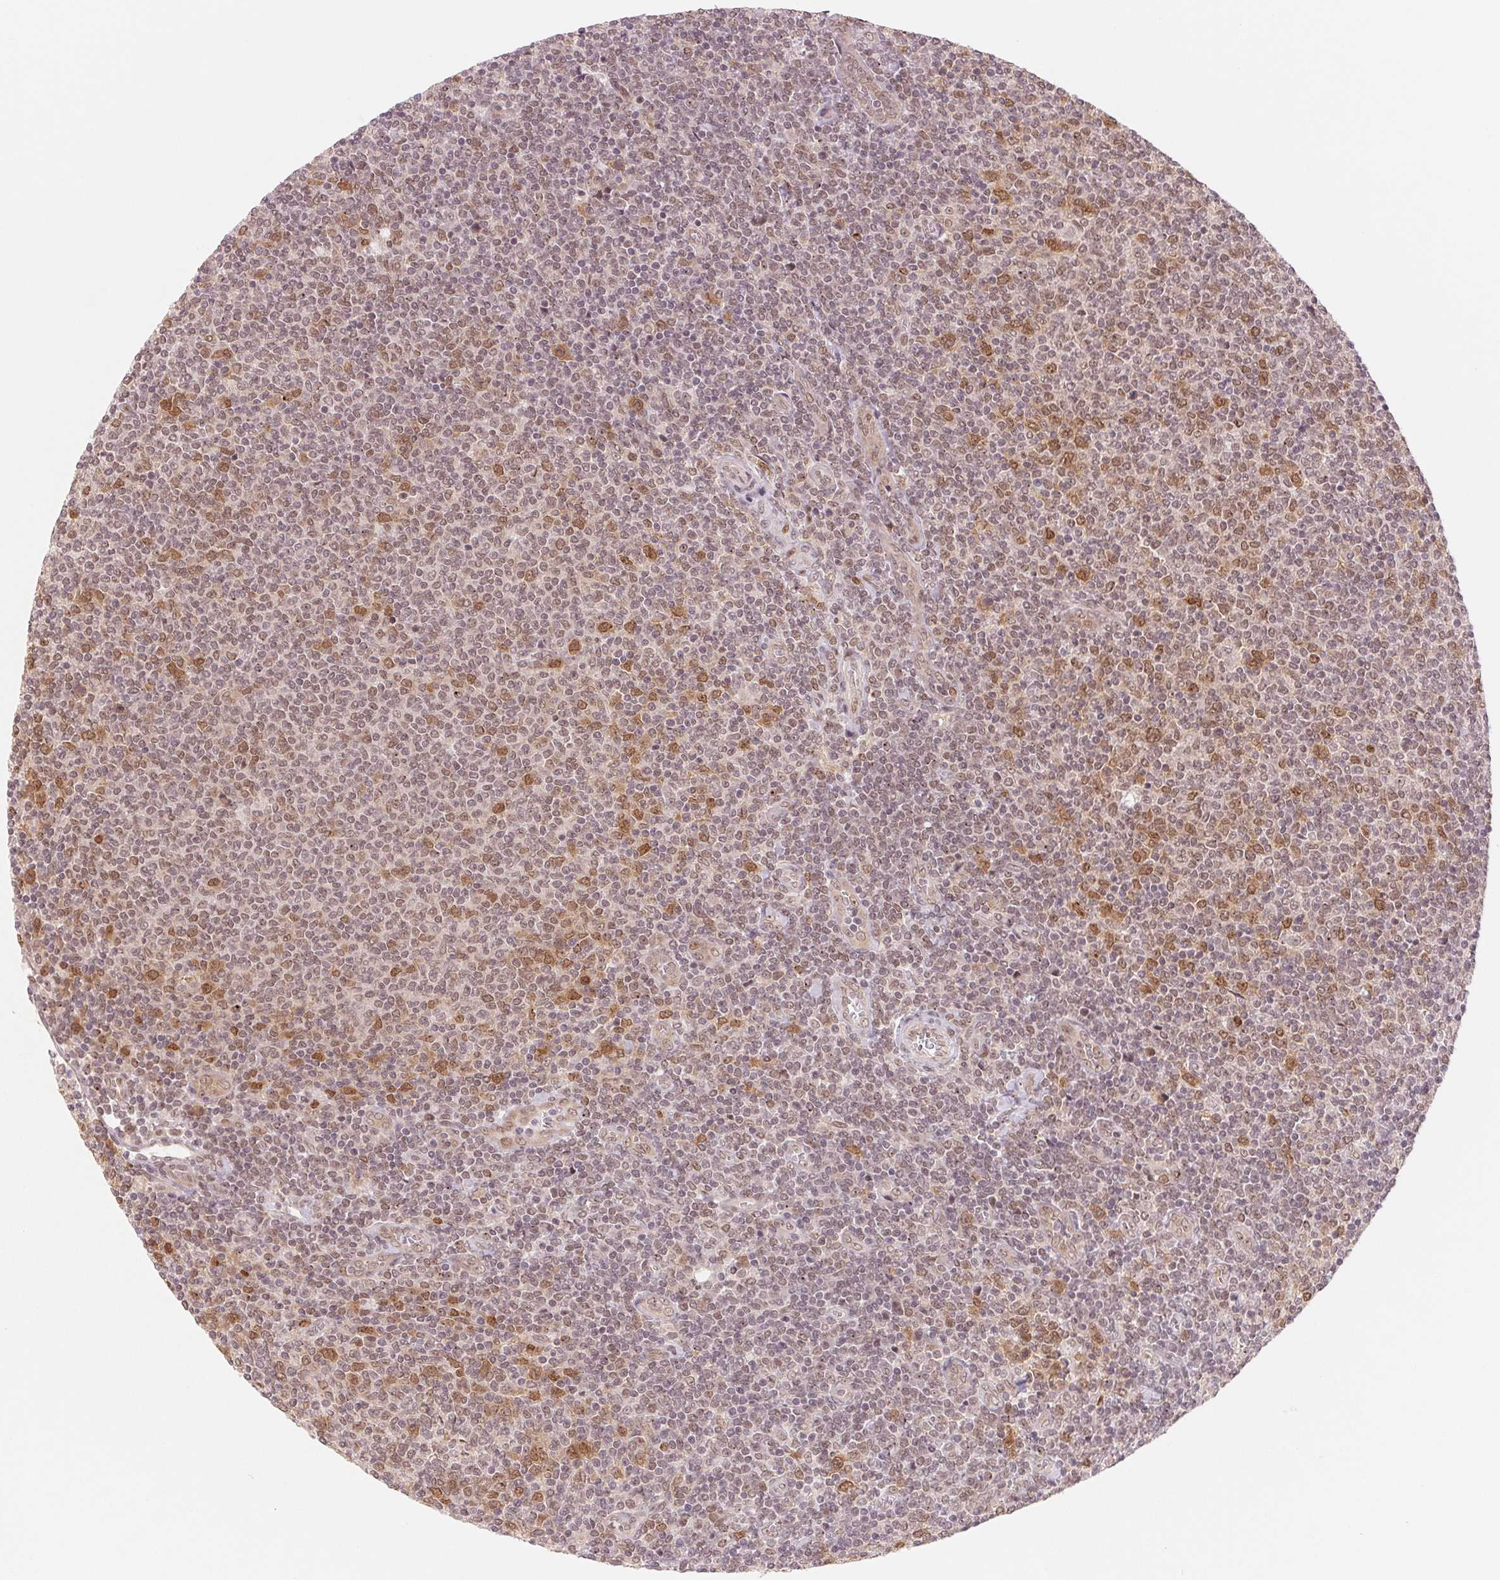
{"staining": {"intensity": "weak", "quantity": "25%-75%", "location": "cytoplasmic/membranous,nuclear"}, "tissue": "lymphoma", "cell_type": "Tumor cells", "image_type": "cancer", "snomed": [{"axis": "morphology", "description": "Malignant lymphoma, non-Hodgkin's type, Low grade"}, {"axis": "topography", "description": "Lymph node"}], "caption": "The image displays a brown stain indicating the presence of a protein in the cytoplasmic/membranous and nuclear of tumor cells in lymphoma.", "gene": "DNAJB6", "patient": {"sex": "male", "age": 52}}